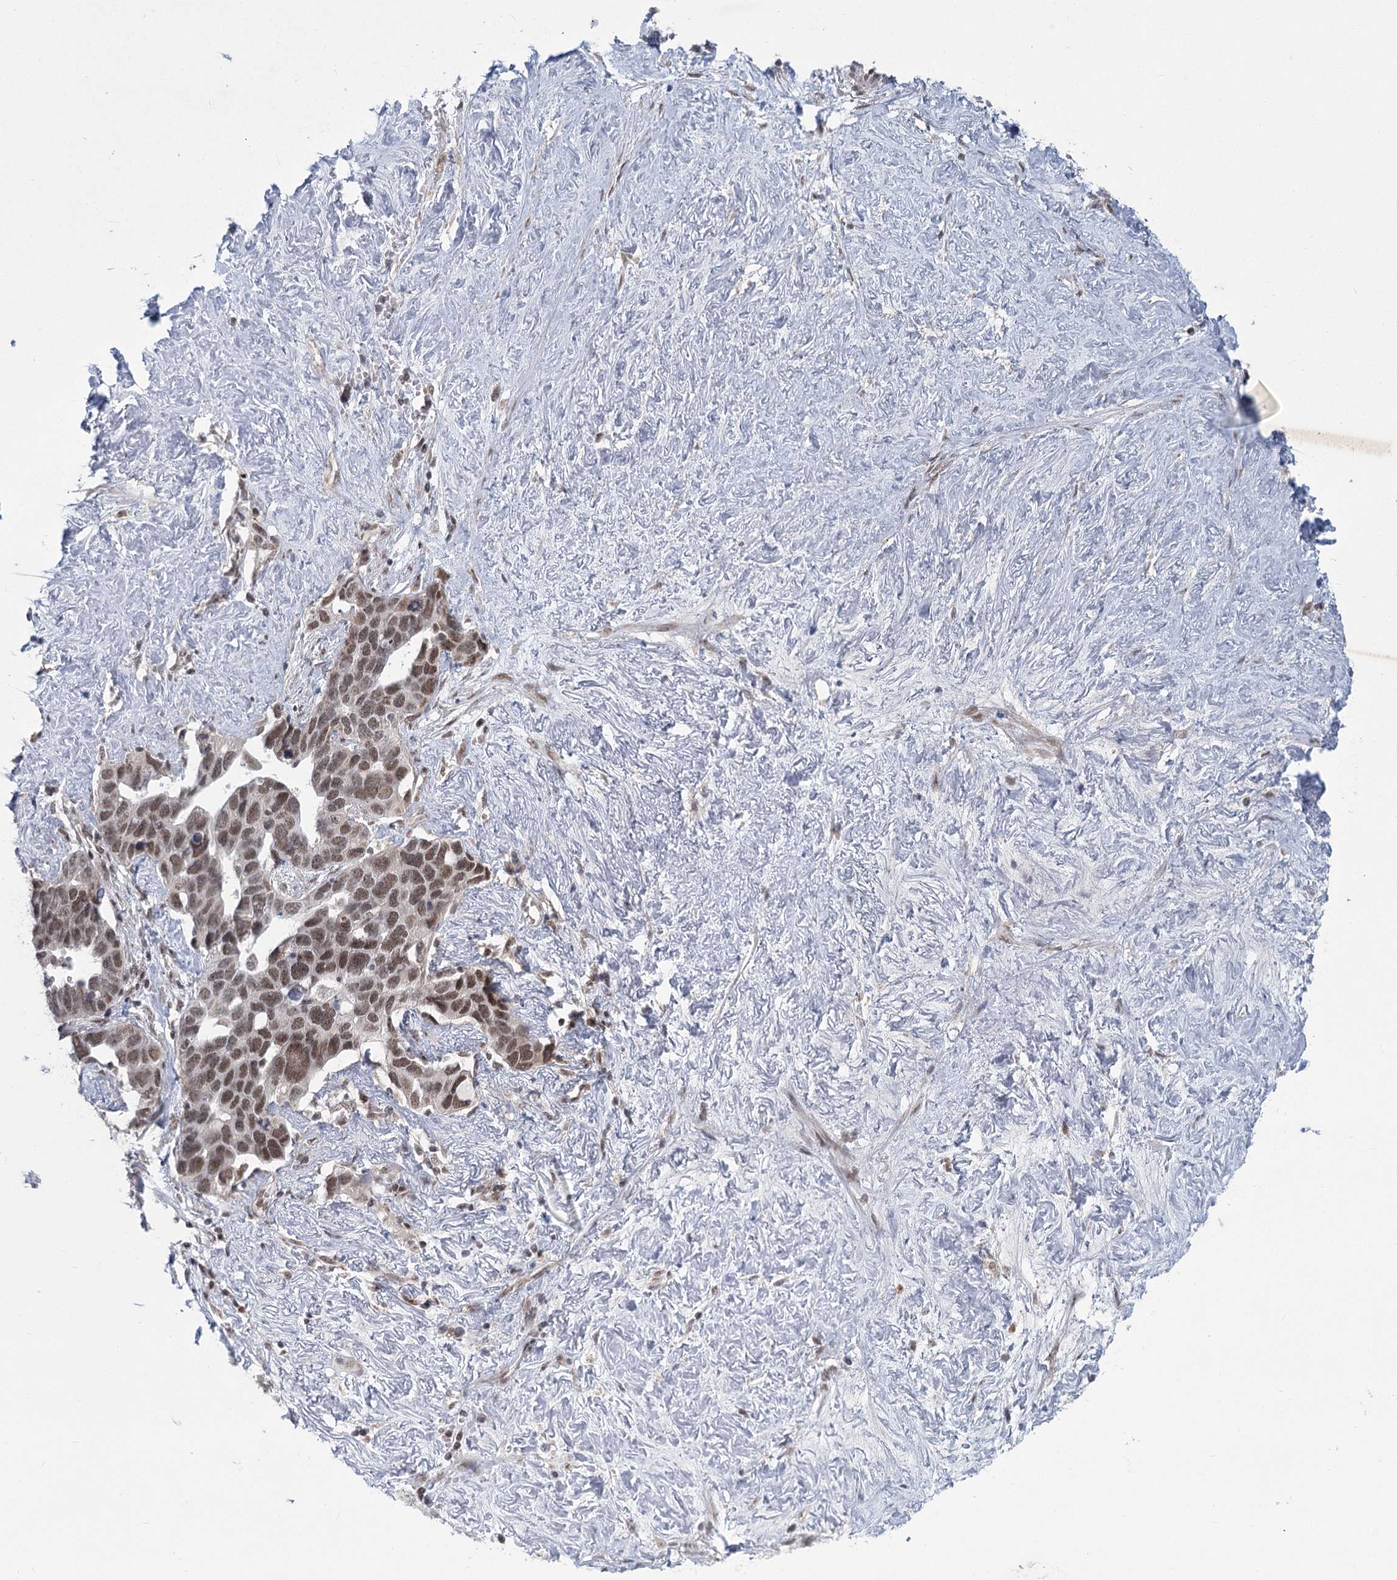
{"staining": {"intensity": "moderate", "quantity": ">75%", "location": "nuclear"}, "tissue": "ovarian cancer", "cell_type": "Tumor cells", "image_type": "cancer", "snomed": [{"axis": "morphology", "description": "Cystadenocarcinoma, serous, NOS"}, {"axis": "topography", "description": "Ovary"}], "caption": "Serous cystadenocarcinoma (ovarian) tissue reveals moderate nuclear positivity in about >75% of tumor cells, visualized by immunohistochemistry. (Brightfield microscopy of DAB IHC at high magnification).", "gene": "CIB4", "patient": {"sex": "female", "age": 54}}